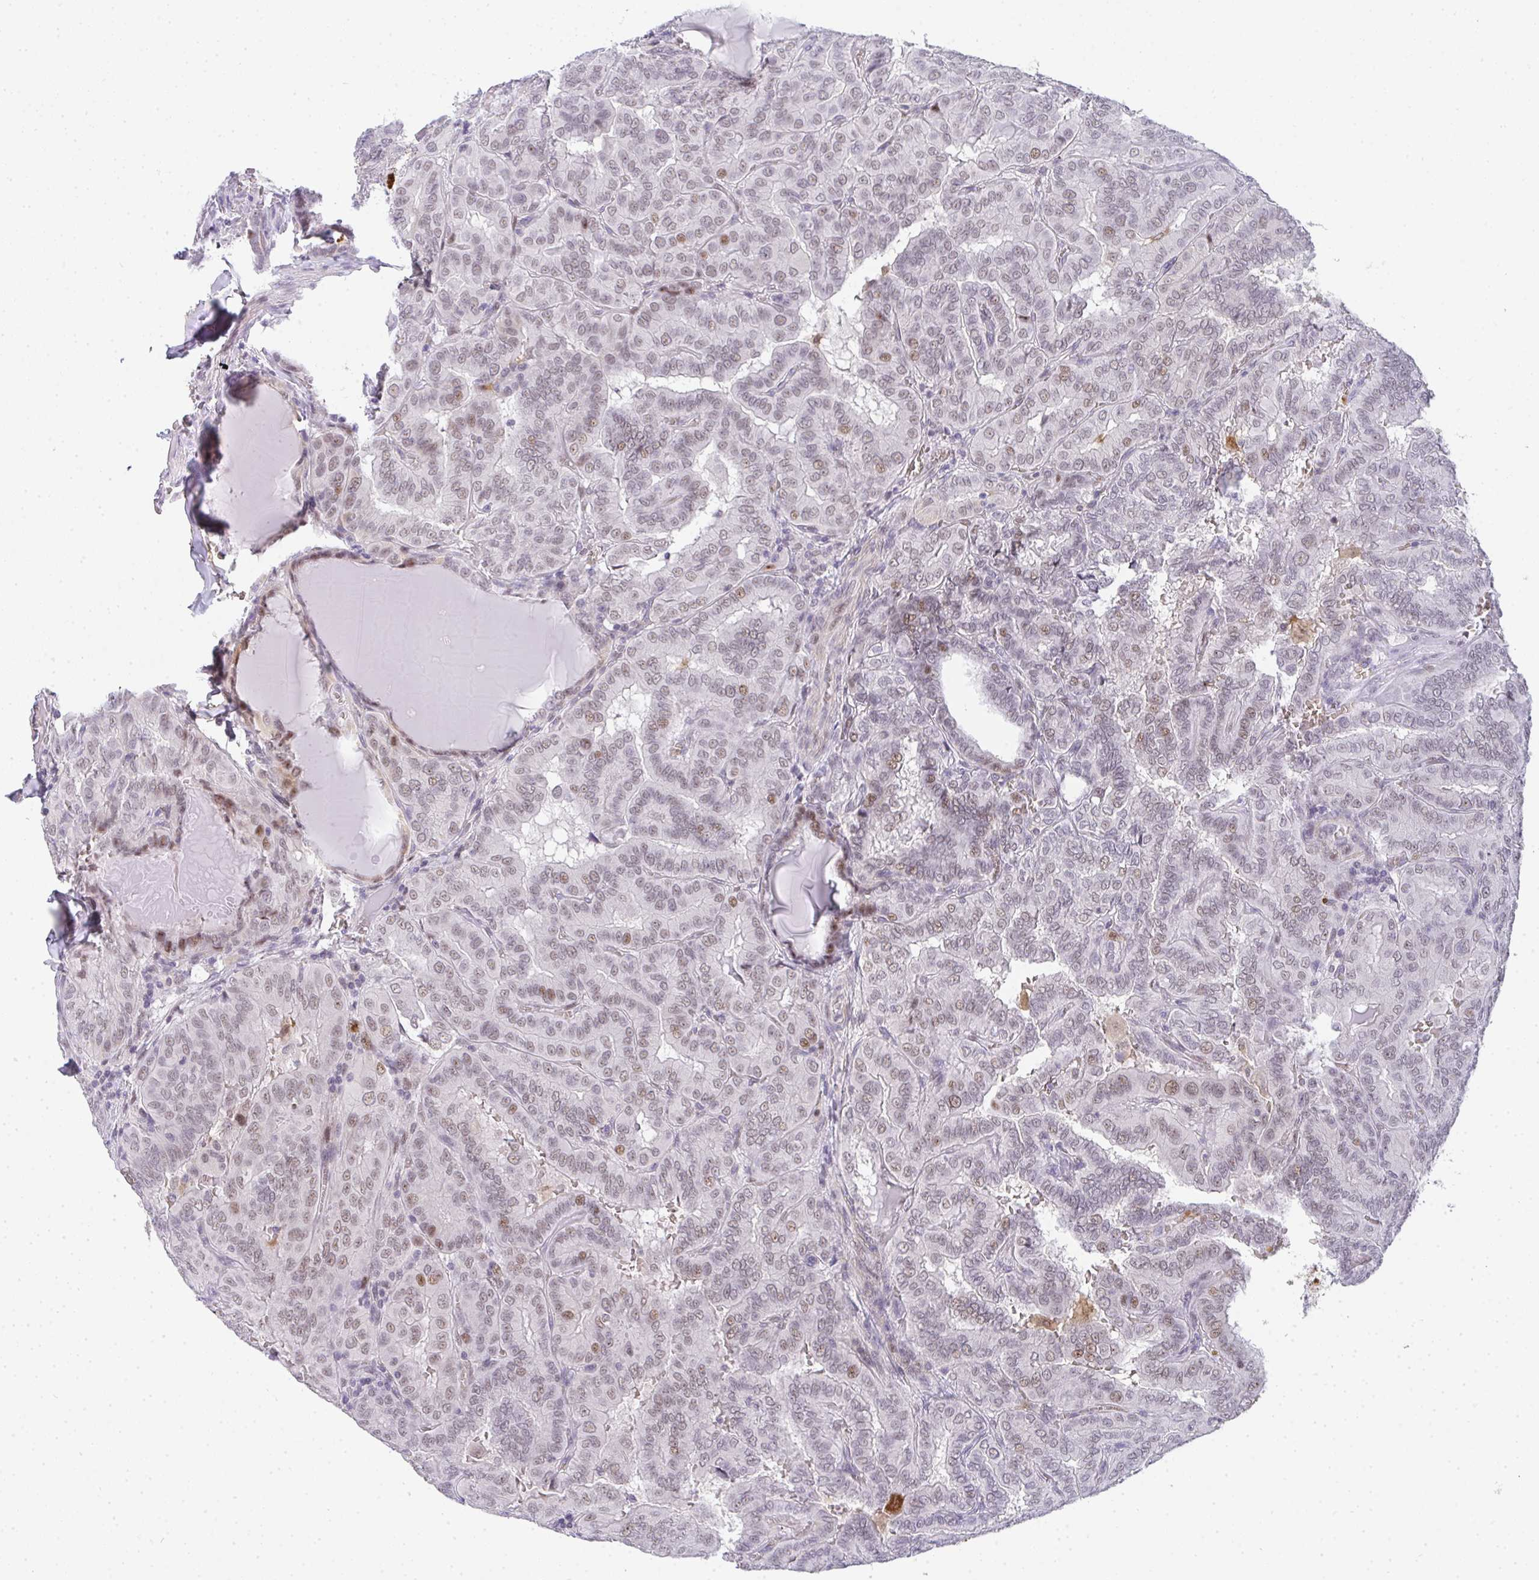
{"staining": {"intensity": "weak", "quantity": "<25%", "location": "nuclear"}, "tissue": "thyroid cancer", "cell_type": "Tumor cells", "image_type": "cancer", "snomed": [{"axis": "morphology", "description": "Papillary adenocarcinoma, NOS"}, {"axis": "topography", "description": "Thyroid gland"}], "caption": "DAB immunohistochemical staining of human thyroid papillary adenocarcinoma demonstrates no significant expression in tumor cells.", "gene": "TNMD", "patient": {"sex": "female", "age": 46}}